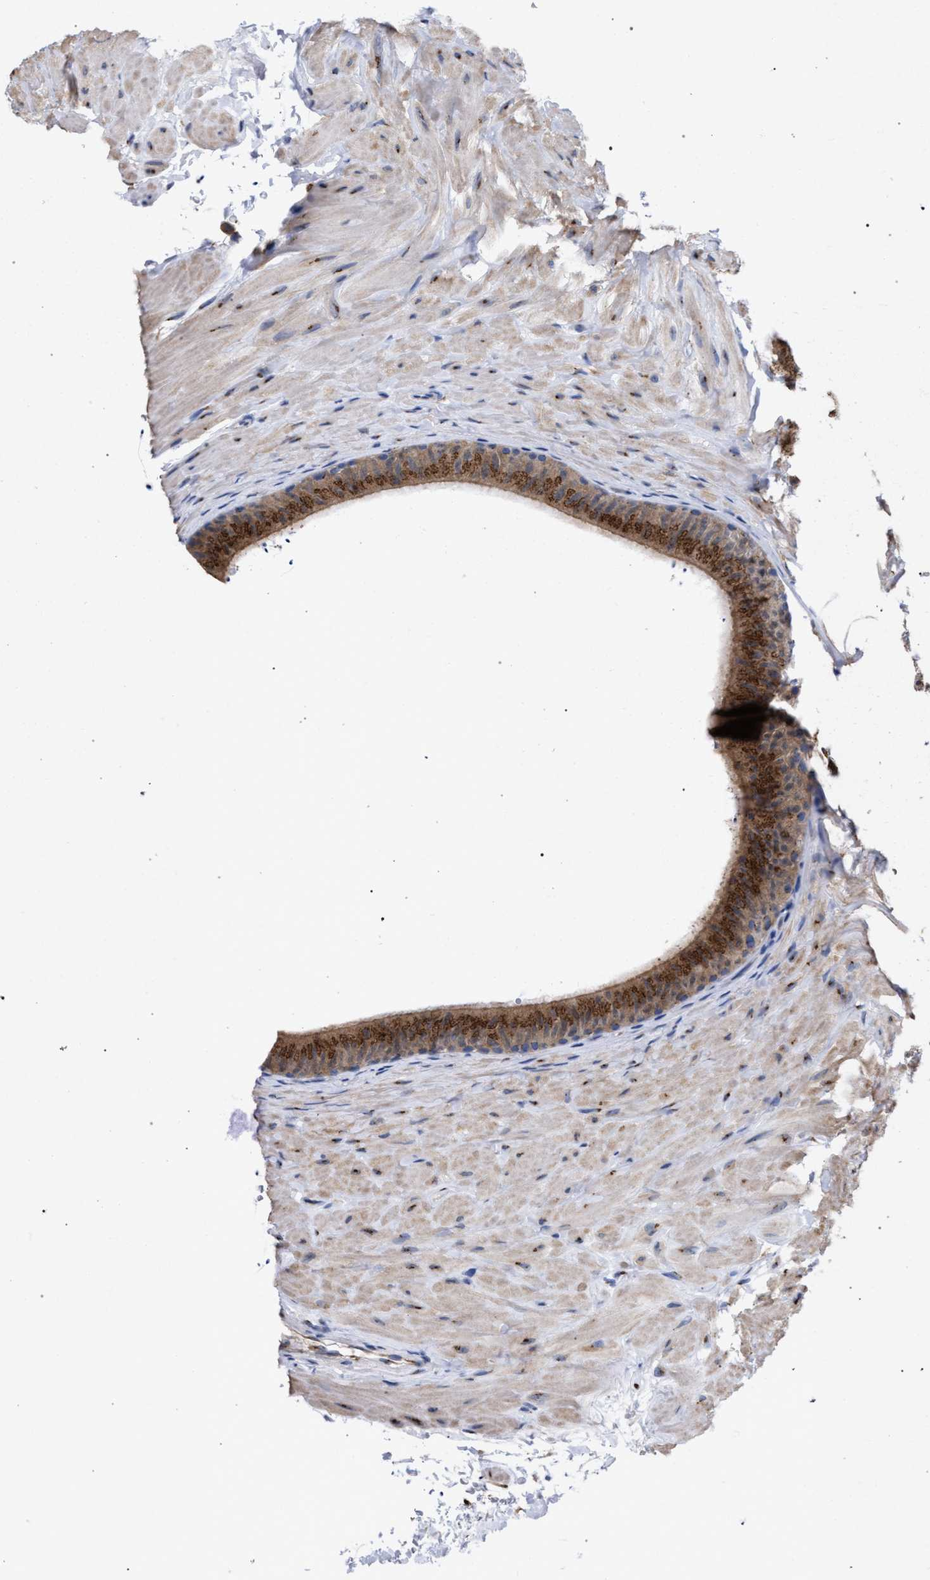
{"staining": {"intensity": "moderate", "quantity": ">75%", "location": "cytoplasmic/membranous"}, "tissue": "epididymis", "cell_type": "Glandular cells", "image_type": "normal", "snomed": [{"axis": "morphology", "description": "Normal tissue, NOS"}, {"axis": "topography", "description": "Epididymis"}], "caption": "Normal epididymis reveals moderate cytoplasmic/membranous staining in approximately >75% of glandular cells, visualized by immunohistochemistry.", "gene": "GOLGA2", "patient": {"sex": "male", "age": 34}}